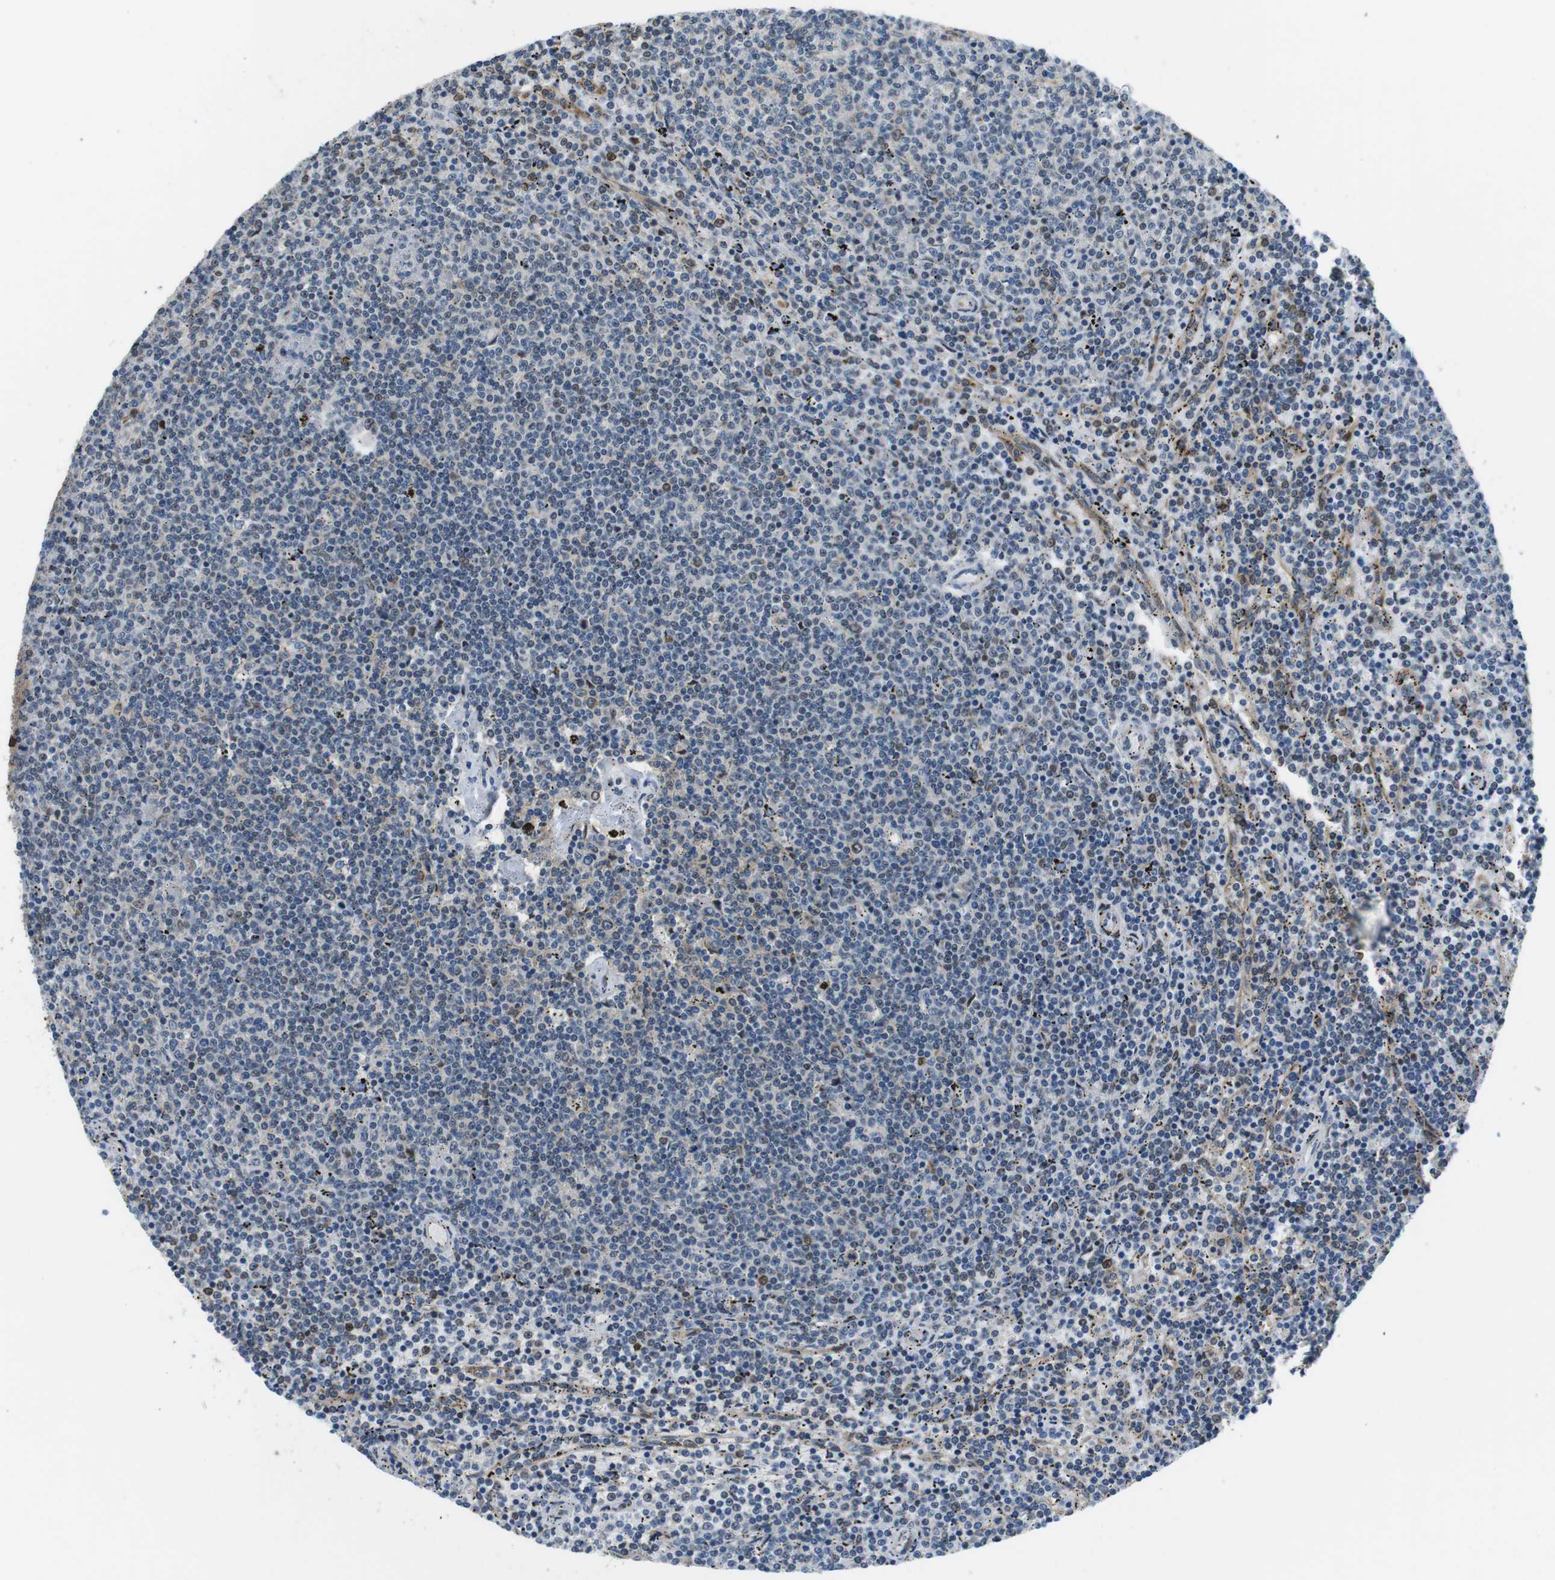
{"staining": {"intensity": "moderate", "quantity": "<25%", "location": "cytoplasmic/membranous"}, "tissue": "lymphoma", "cell_type": "Tumor cells", "image_type": "cancer", "snomed": [{"axis": "morphology", "description": "Malignant lymphoma, non-Hodgkin's type, Low grade"}, {"axis": "topography", "description": "Spleen"}], "caption": "Lymphoma was stained to show a protein in brown. There is low levels of moderate cytoplasmic/membranous staining in approximately <25% of tumor cells. The protein of interest is shown in brown color, while the nuclei are stained blue.", "gene": "PALD1", "patient": {"sex": "female", "age": 50}}